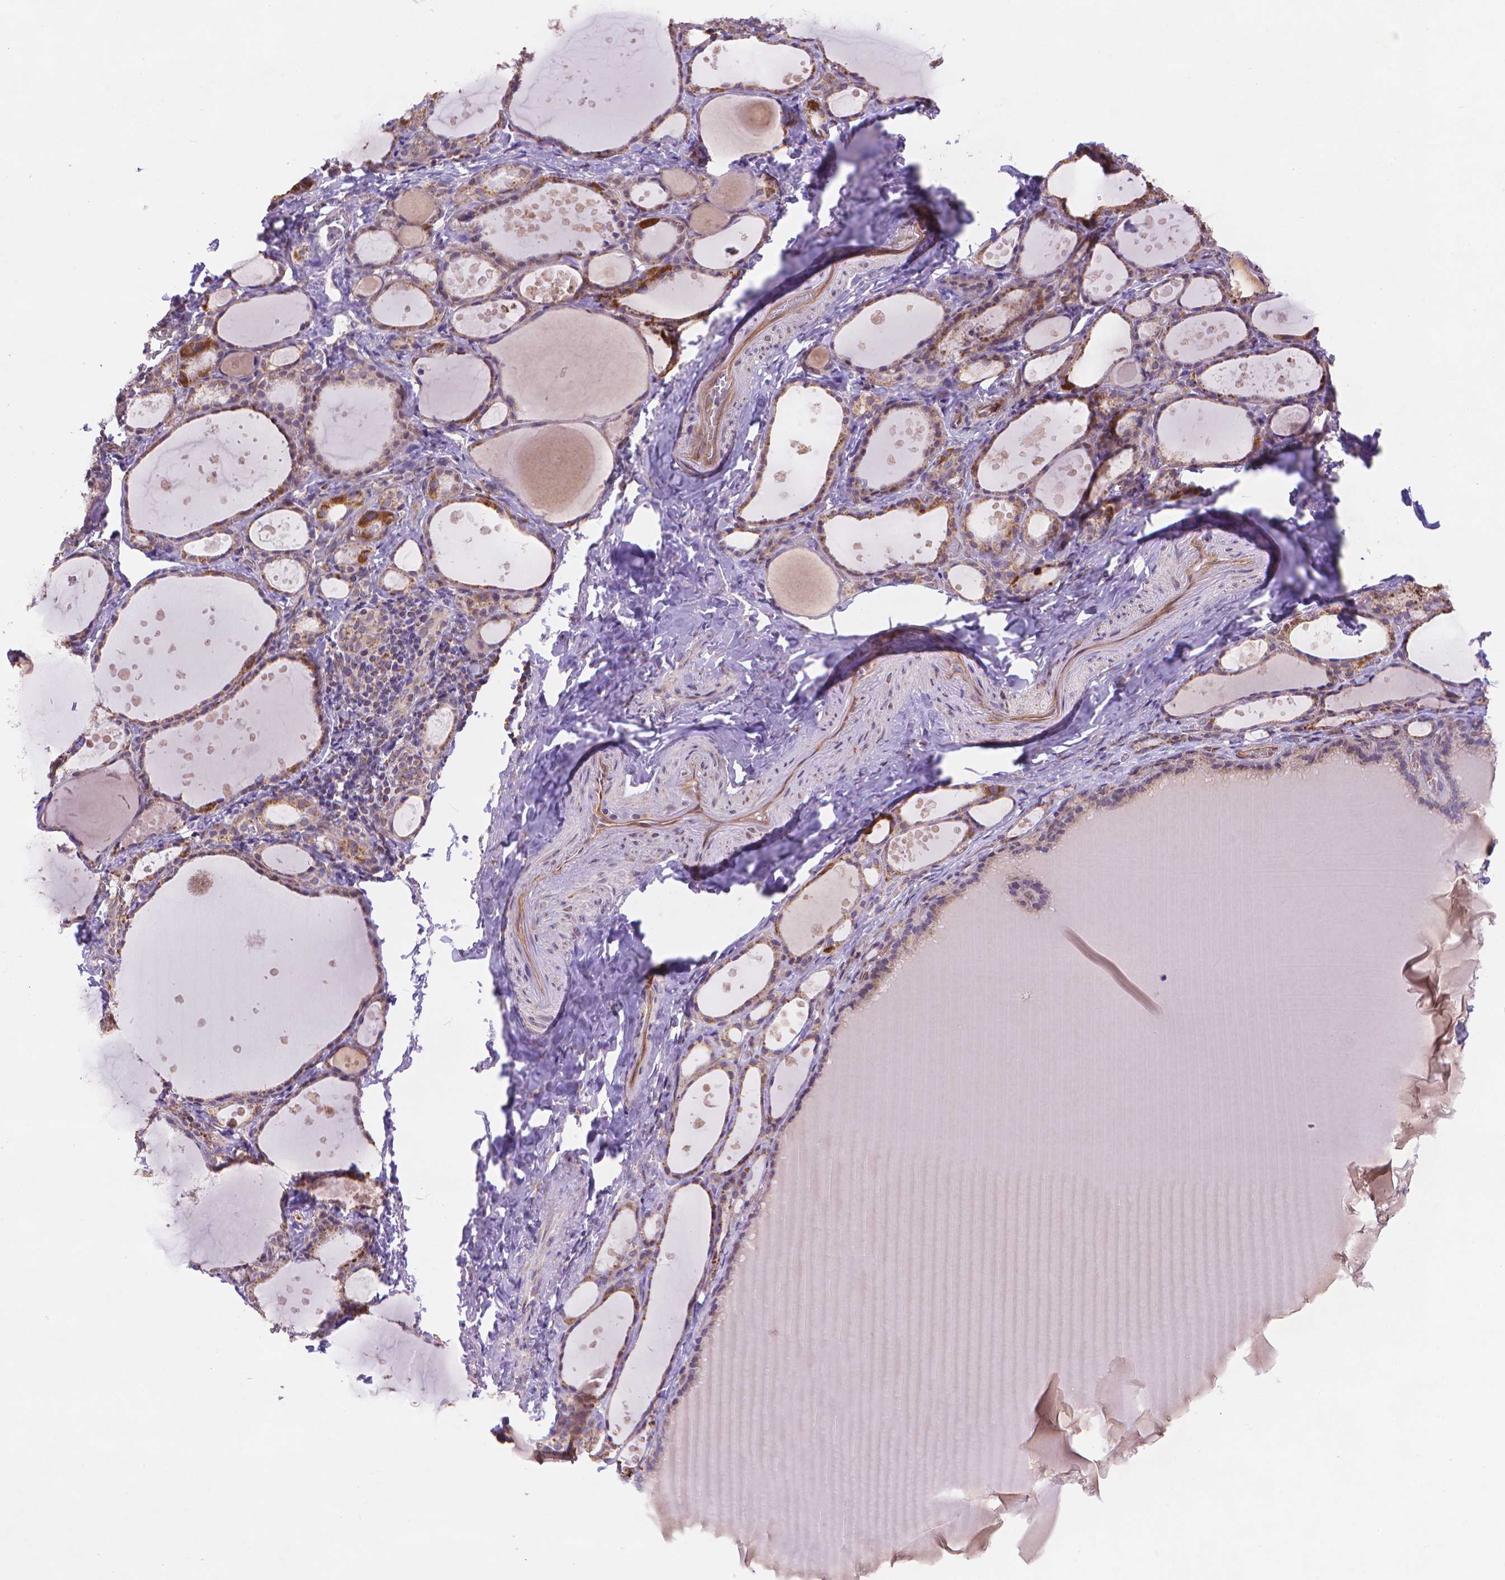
{"staining": {"intensity": "weak", "quantity": ">75%", "location": "cytoplasmic/membranous"}, "tissue": "thyroid gland", "cell_type": "Glandular cells", "image_type": "normal", "snomed": [{"axis": "morphology", "description": "Normal tissue, NOS"}, {"axis": "topography", "description": "Thyroid gland"}], "caption": "Glandular cells exhibit low levels of weak cytoplasmic/membranous expression in about >75% of cells in unremarkable human thyroid gland.", "gene": "CYYR1", "patient": {"sex": "male", "age": 68}}